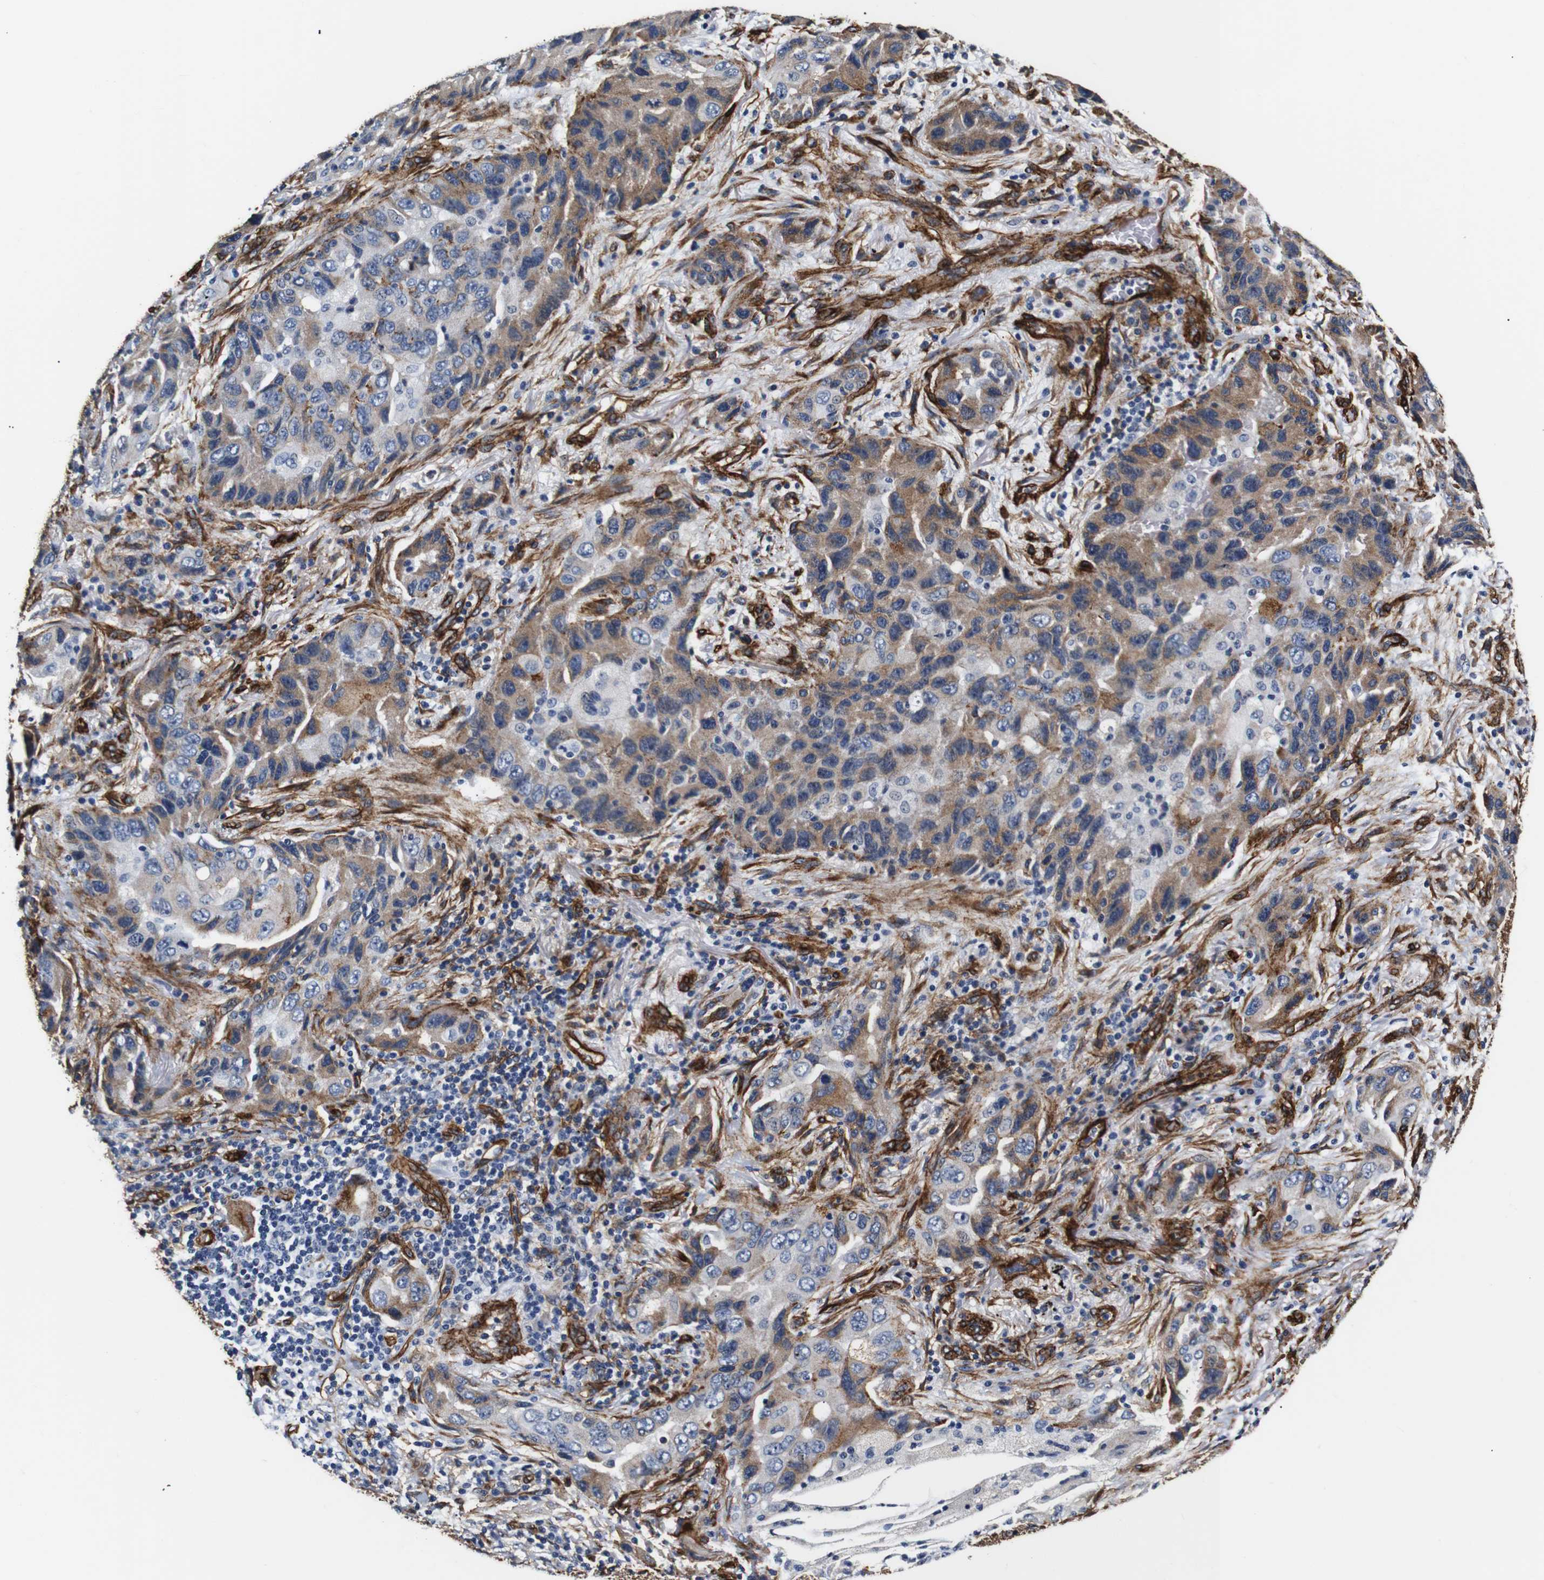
{"staining": {"intensity": "moderate", "quantity": "25%-75%", "location": "cytoplasmic/membranous"}, "tissue": "lung cancer", "cell_type": "Tumor cells", "image_type": "cancer", "snomed": [{"axis": "morphology", "description": "Adenocarcinoma, NOS"}, {"axis": "topography", "description": "Lung"}], "caption": "DAB (3,3'-diaminobenzidine) immunohistochemical staining of human lung cancer reveals moderate cytoplasmic/membranous protein staining in about 25%-75% of tumor cells.", "gene": "CAV2", "patient": {"sex": "female", "age": 65}}